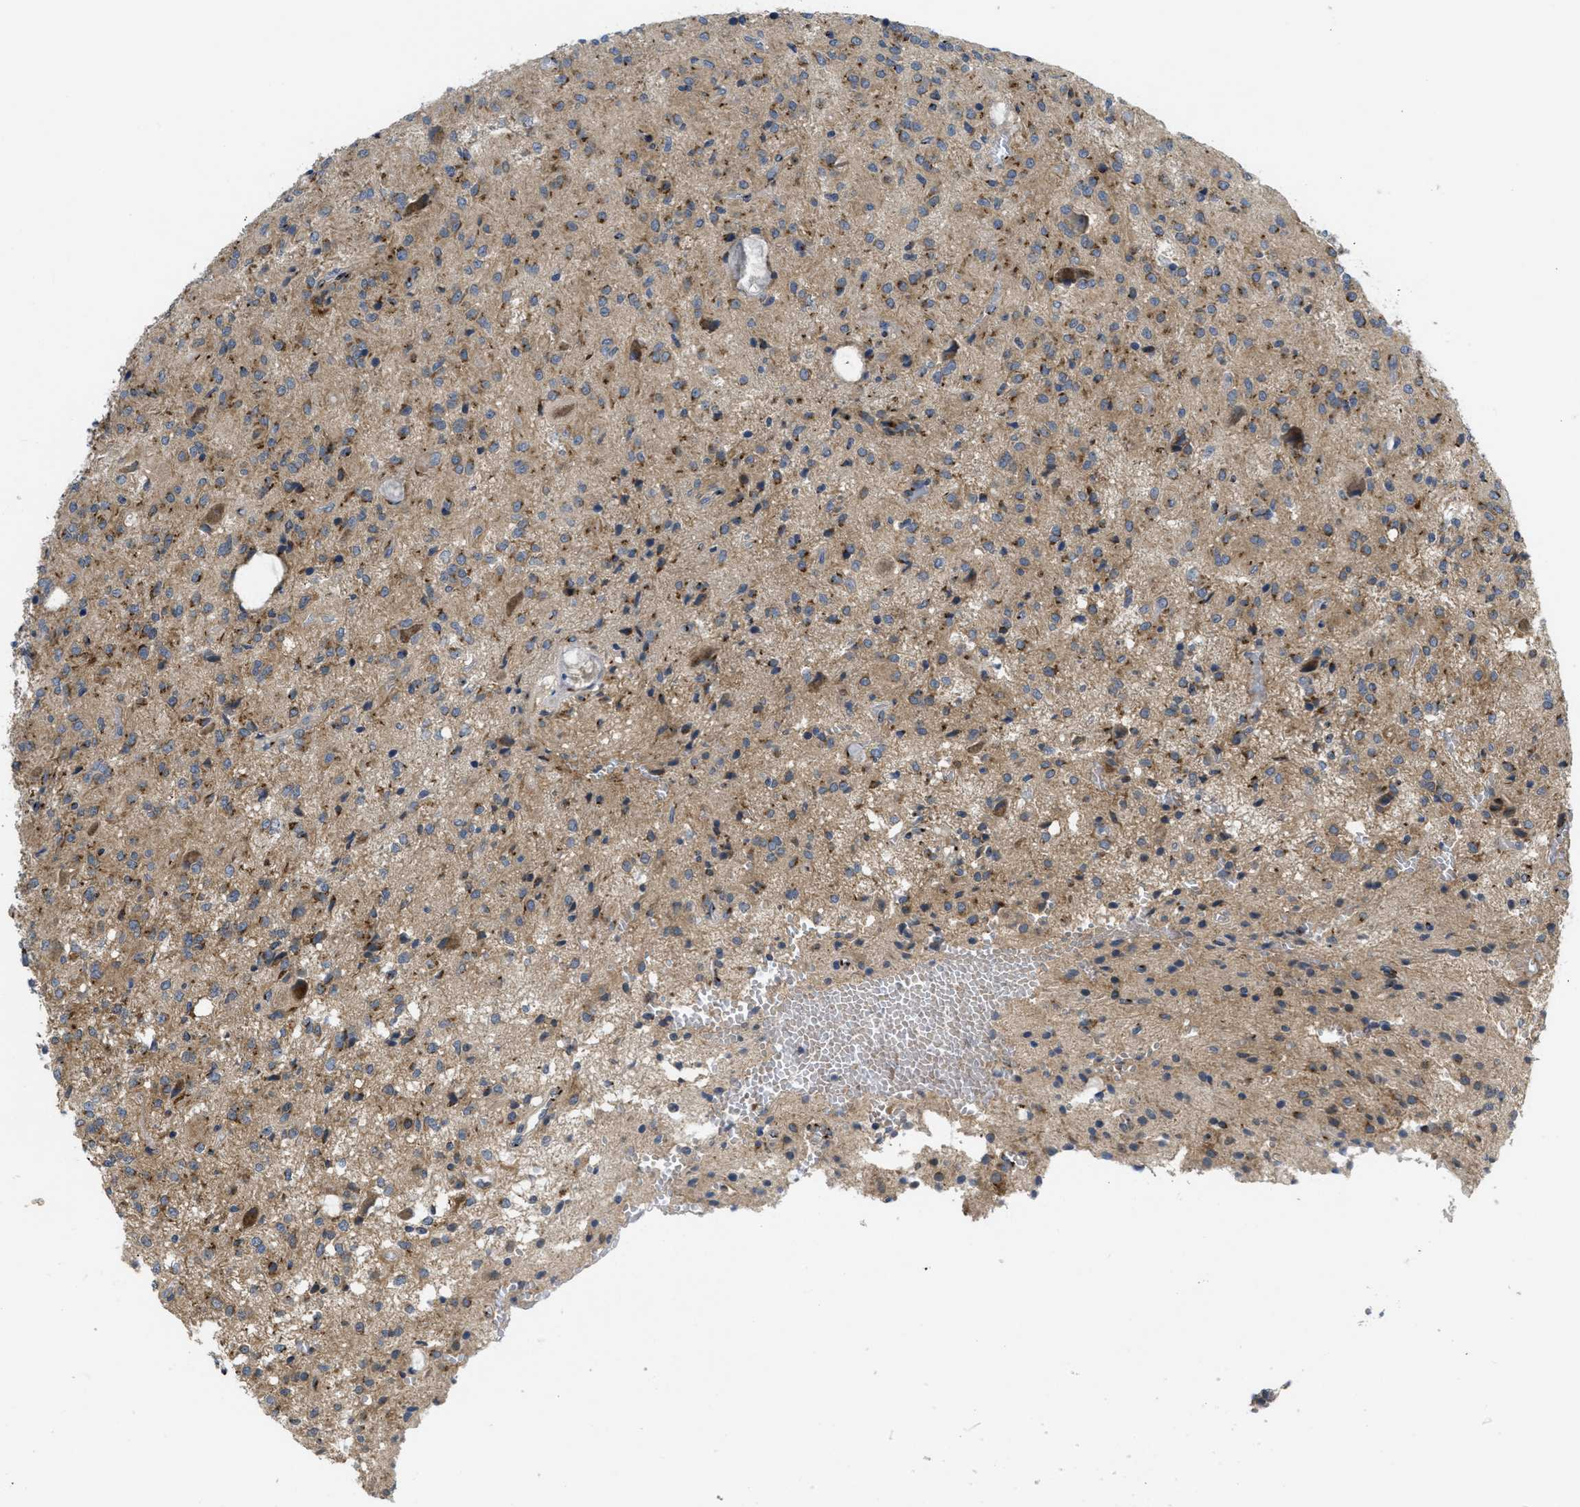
{"staining": {"intensity": "moderate", "quantity": ">75%", "location": "cytoplasmic/membranous"}, "tissue": "glioma", "cell_type": "Tumor cells", "image_type": "cancer", "snomed": [{"axis": "morphology", "description": "Glioma, malignant, High grade"}, {"axis": "topography", "description": "Brain"}], "caption": "Immunohistochemistry of human glioma demonstrates medium levels of moderate cytoplasmic/membranous expression in approximately >75% of tumor cells.", "gene": "ZNF70", "patient": {"sex": "female", "age": 59}}